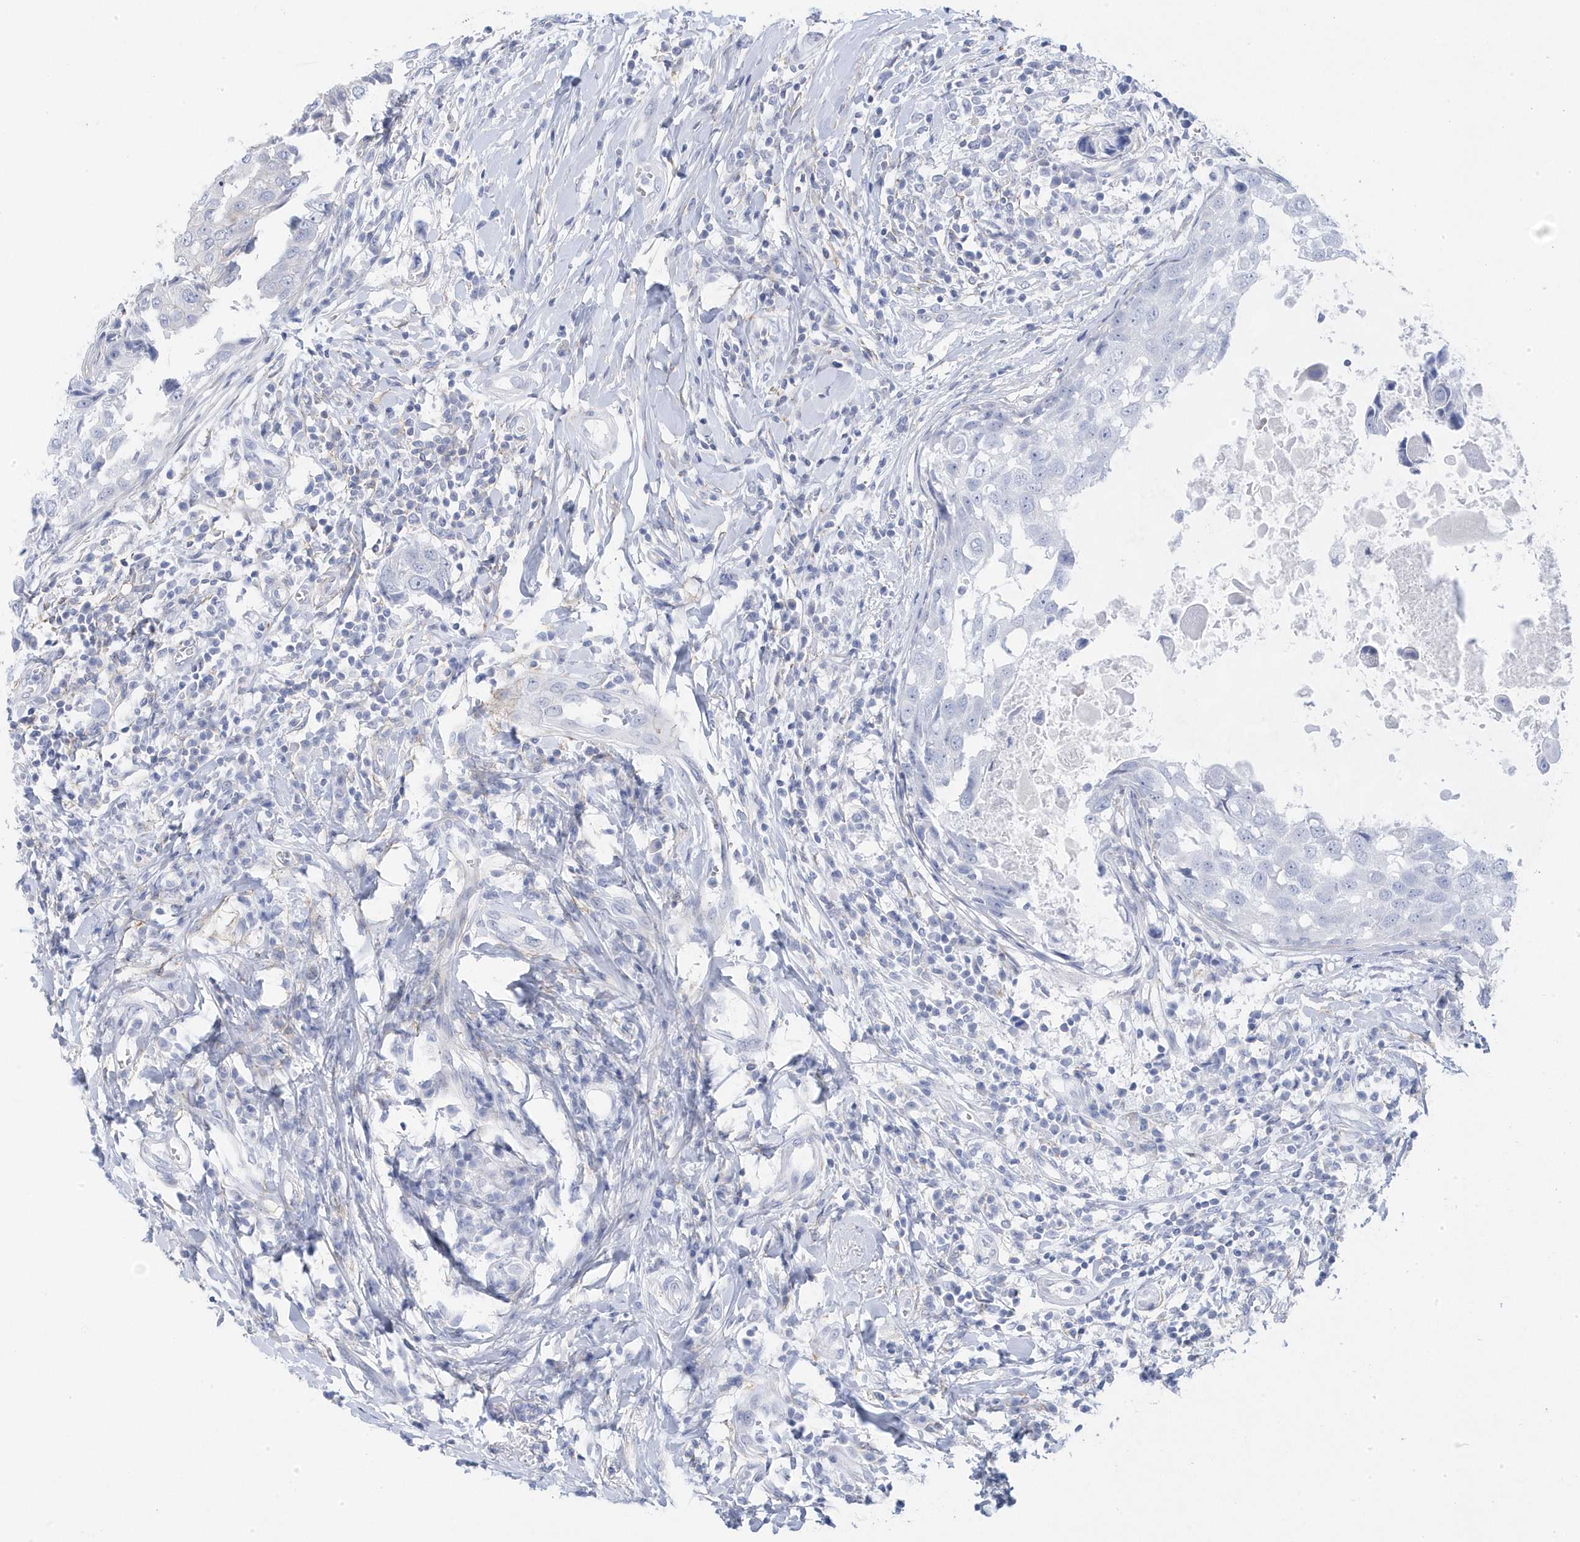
{"staining": {"intensity": "negative", "quantity": "none", "location": "none"}, "tissue": "breast cancer", "cell_type": "Tumor cells", "image_type": "cancer", "snomed": [{"axis": "morphology", "description": "Duct carcinoma"}, {"axis": "topography", "description": "Breast"}], "caption": "Immunohistochemical staining of breast infiltrating ductal carcinoma reveals no significant staining in tumor cells.", "gene": "ANAPC1", "patient": {"sex": "female", "age": 27}}